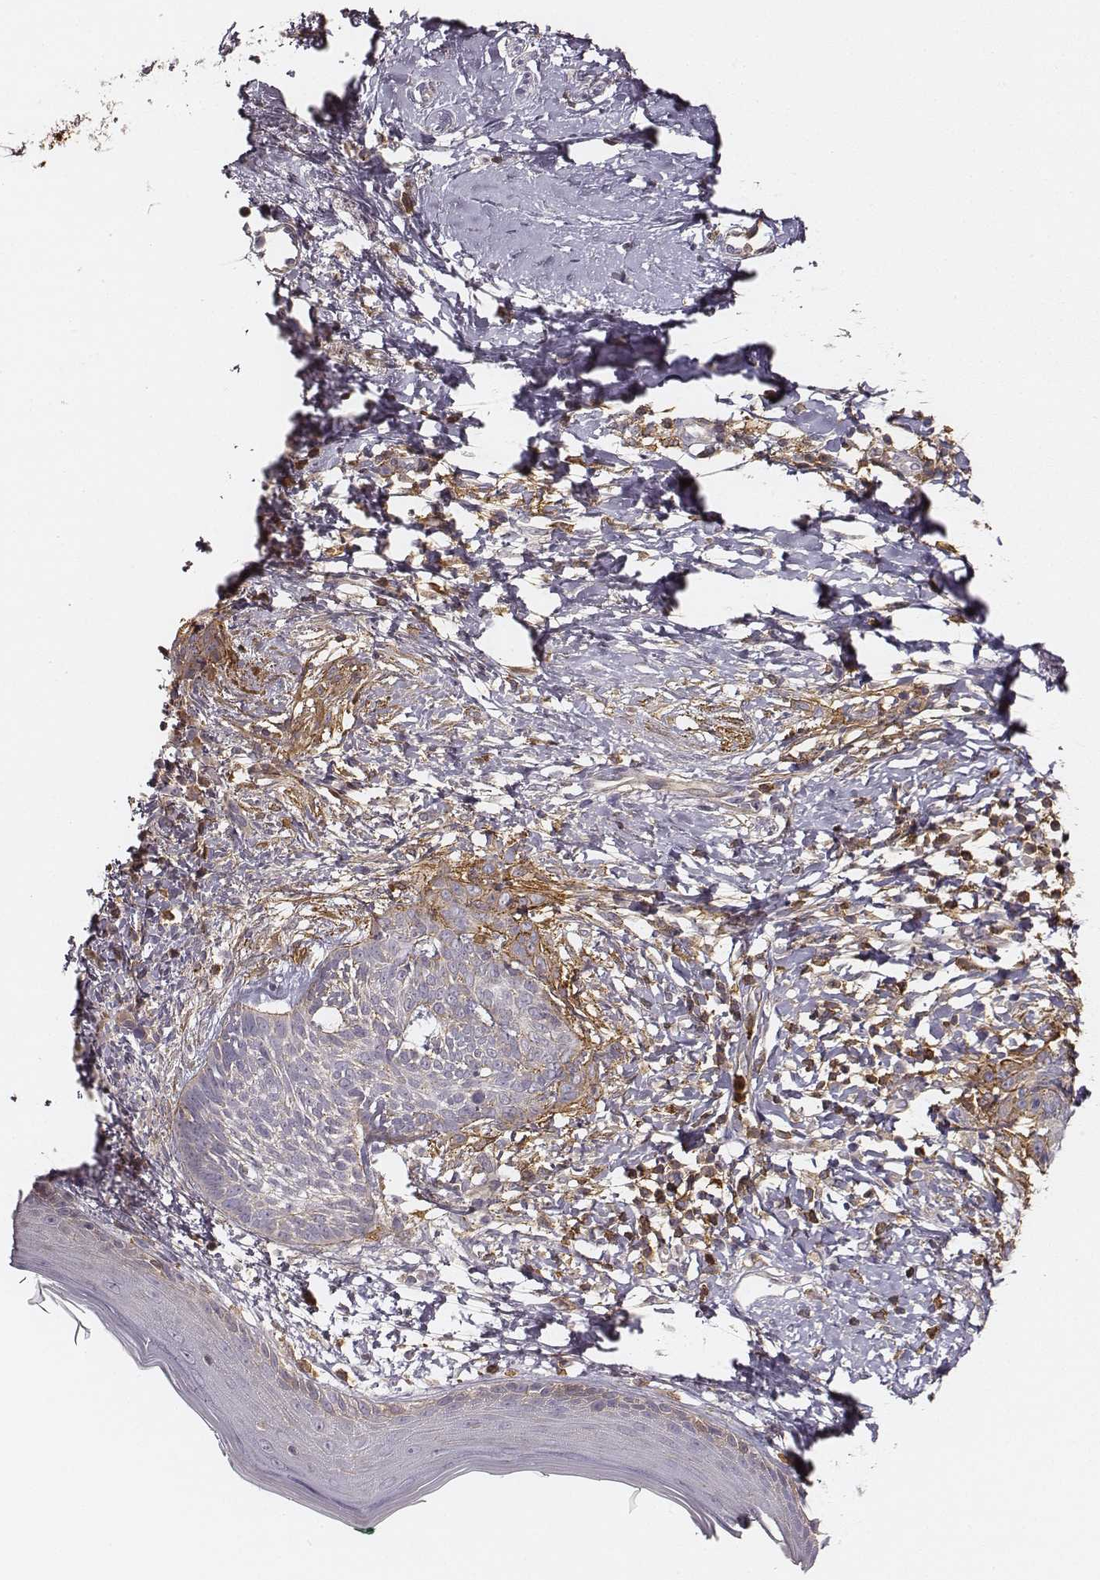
{"staining": {"intensity": "negative", "quantity": "none", "location": "none"}, "tissue": "skin cancer", "cell_type": "Tumor cells", "image_type": "cancer", "snomed": [{"axis": "morphology", "description": "Normal tissue, NOS"}, {"axis": "morphology", "description": "Basal cell carcinoma"}, {"axis": "topography", "description": "Skin"}], "caption": "The histopathology image demonstrates no significant positivity in tumor cells of skin cancer (basal cell carcinoma).", "gene": "ZYX", "patient": {"sex": "male", "age": 84}}